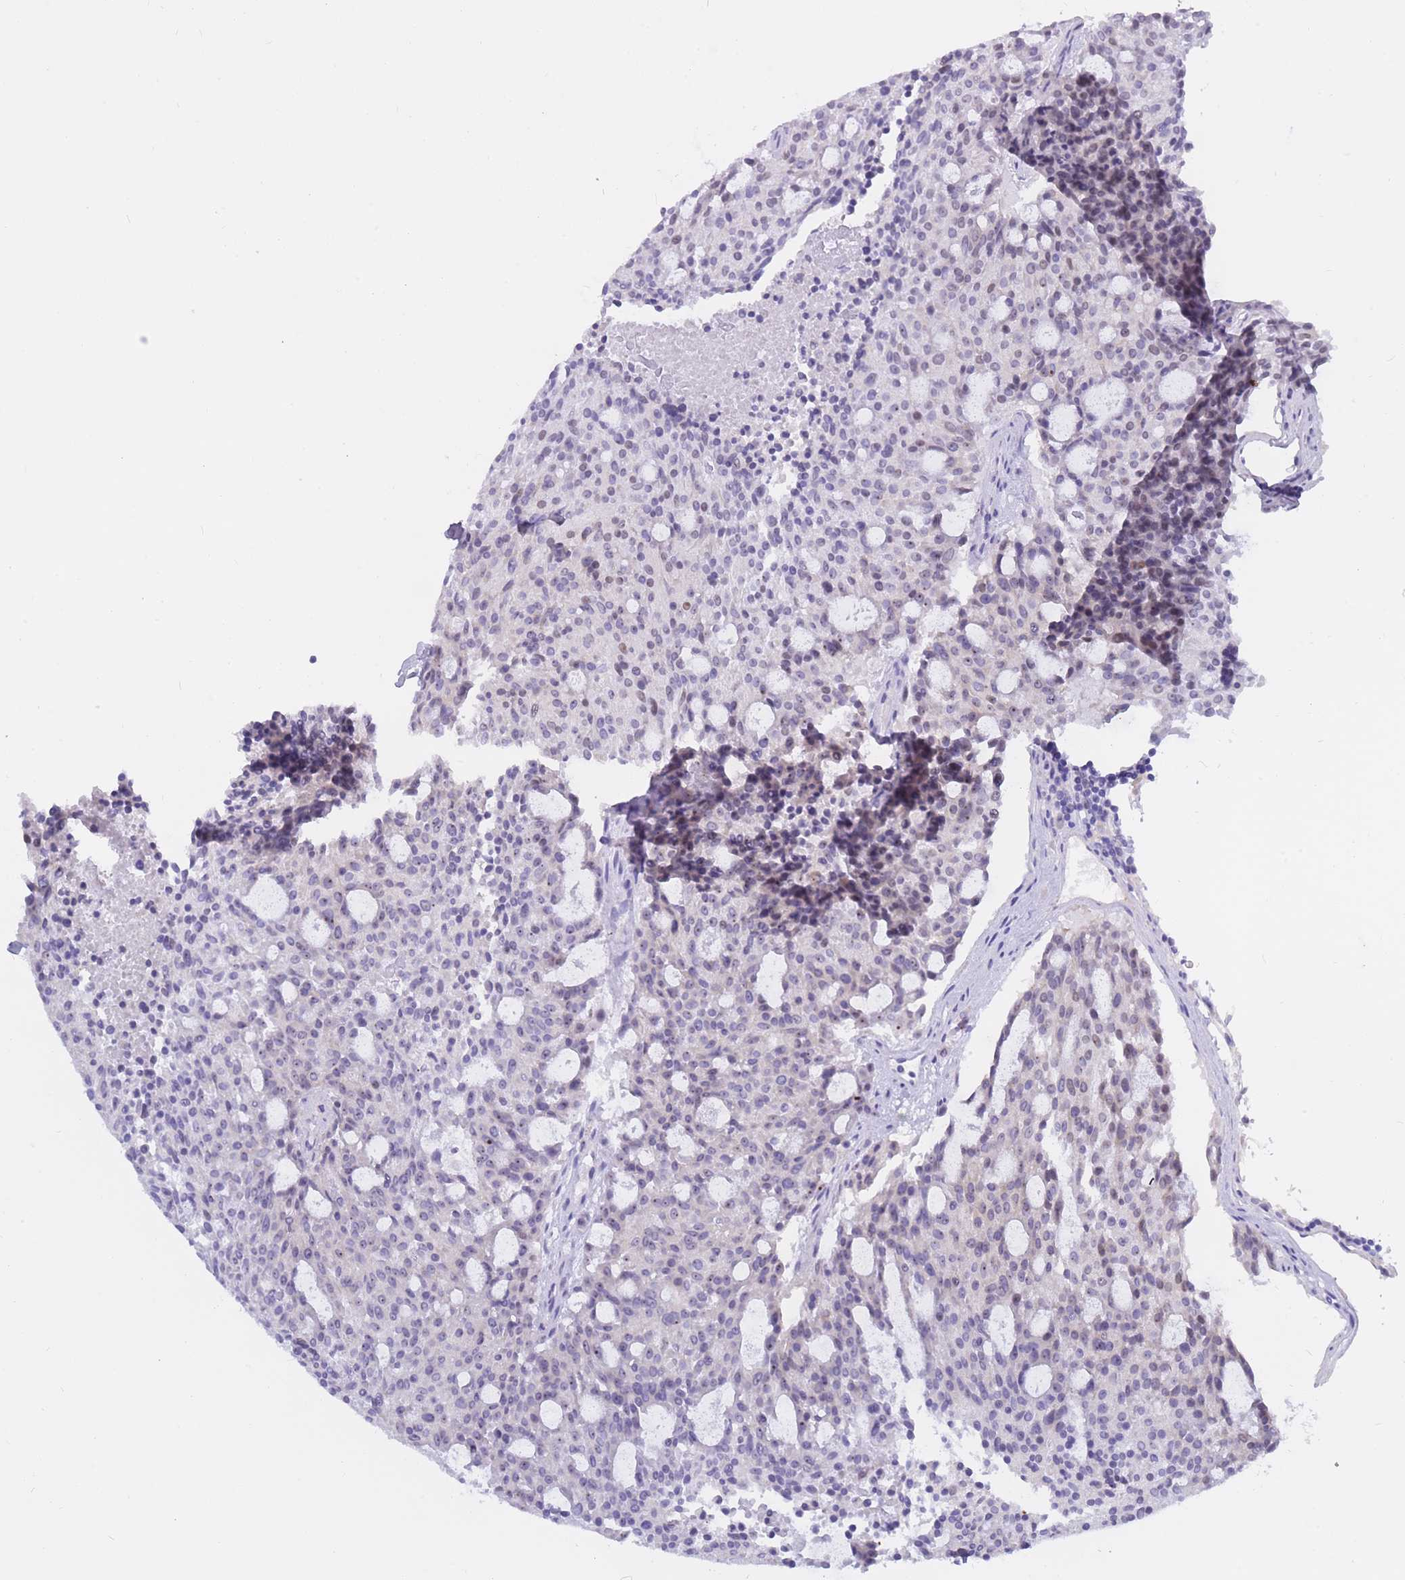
{"staining": {"intensity": "negative", "quantity": "none", "location": "none"}, "tissue": "carcinoid", "cell_type": "Tumor cells", "image_type": "cancer", "snomed": [{"axis": "morphology", "description": "Carcinoid, malignant, NOS"}, {"axis": "topography", "description": "Pancreas"}], "caption": "Tumor cells are negative for brown protein staining in carcinoid (malignant).", "gene": "BOP1", "patient": {"sex": "female", "age": 54}}